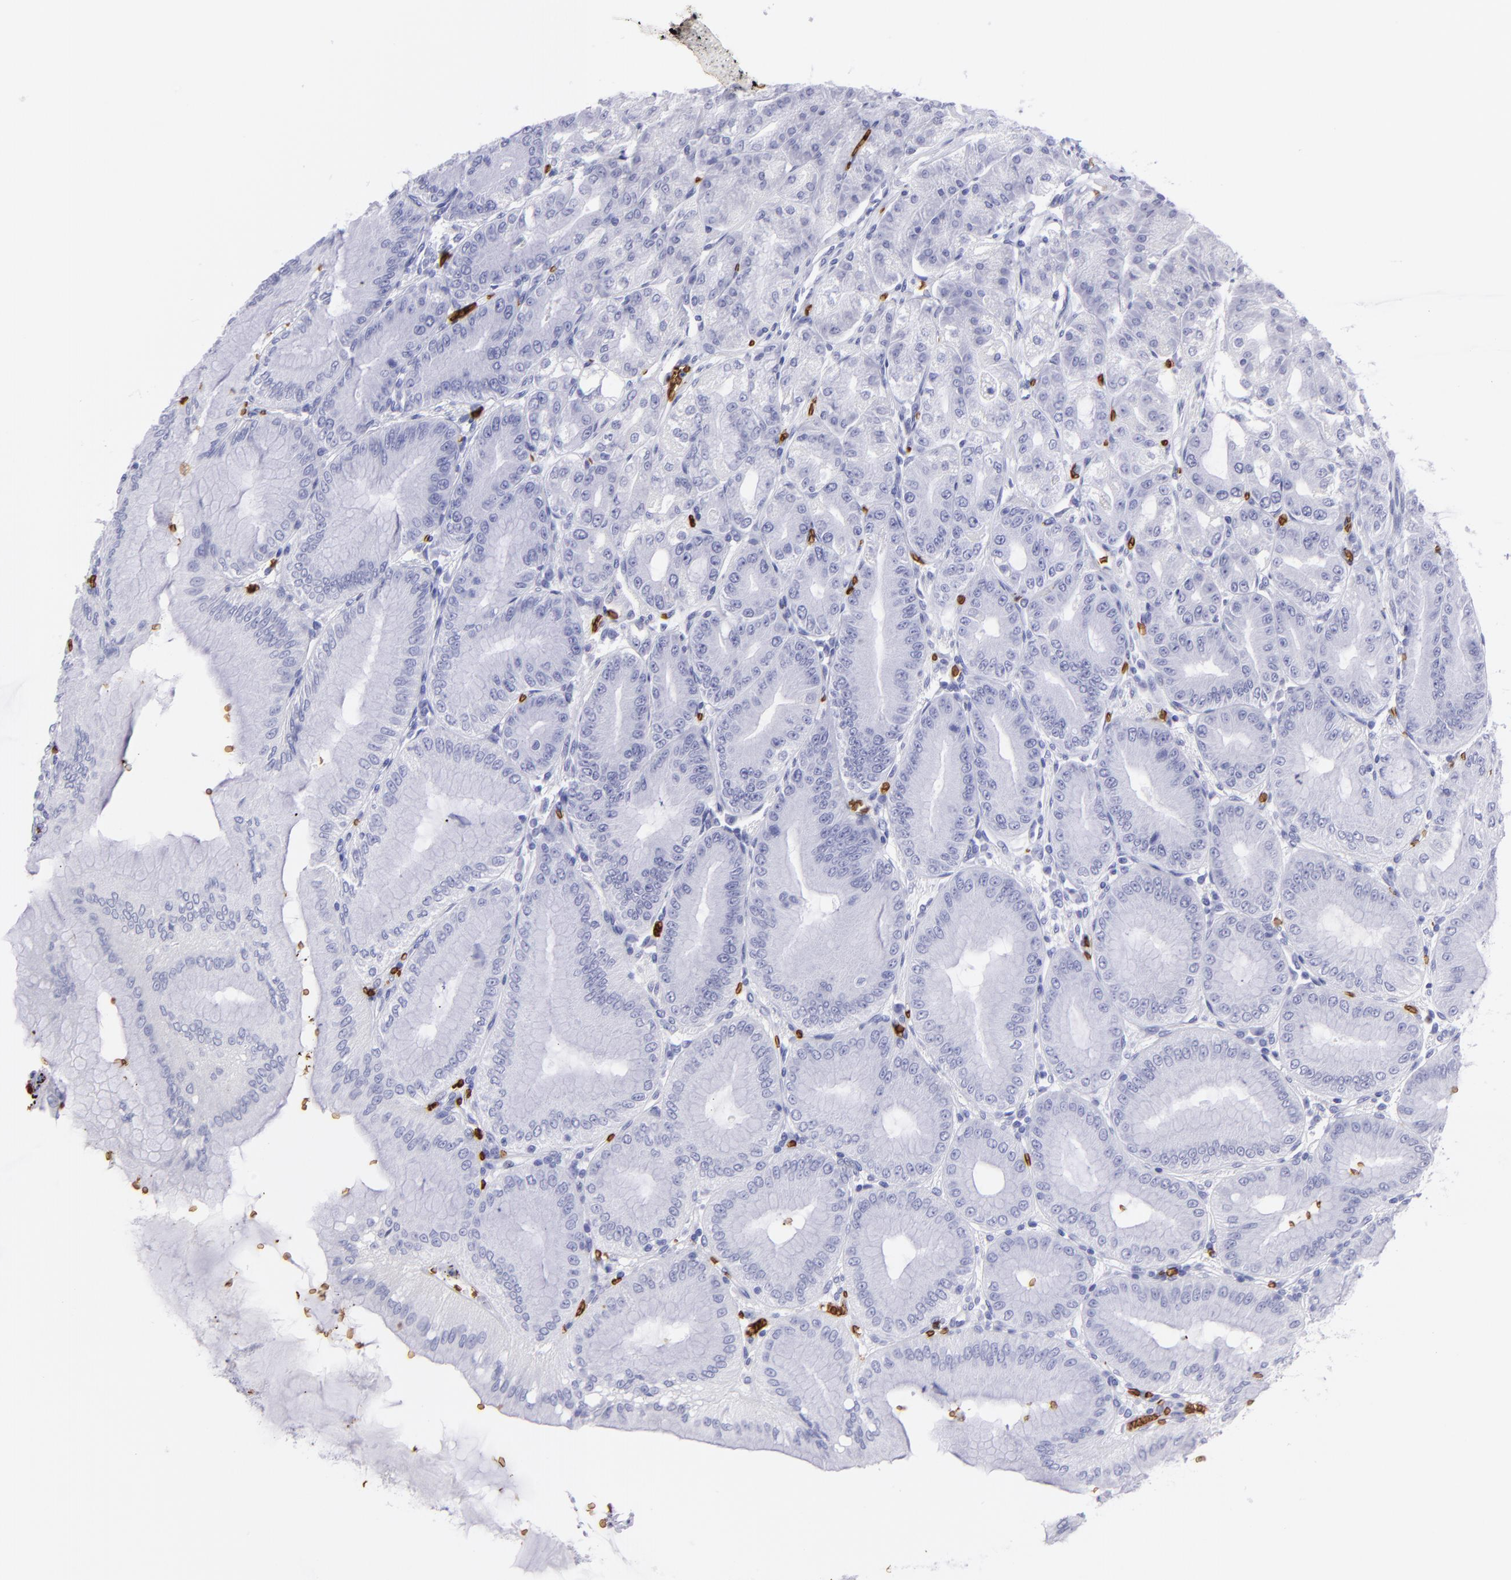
{"staining": {"intensity": "negative", "quantity": "none", "location": "none"}, "tissue": "stomach", "cell_type": "Glandular cells", "image_type": "normal", "snomed": [{"axis": "morphology", "description": "Normal tissue, NOS"}, {"axis": "topography", "description": "Stomach, lower"}], "caption": "An IHC photomicrograph of unremarkable stomach is shown. There is no staining in glandular cells of stomach.", "gene": "GYPA", "patient": {"sex": "male", "age": 71}}